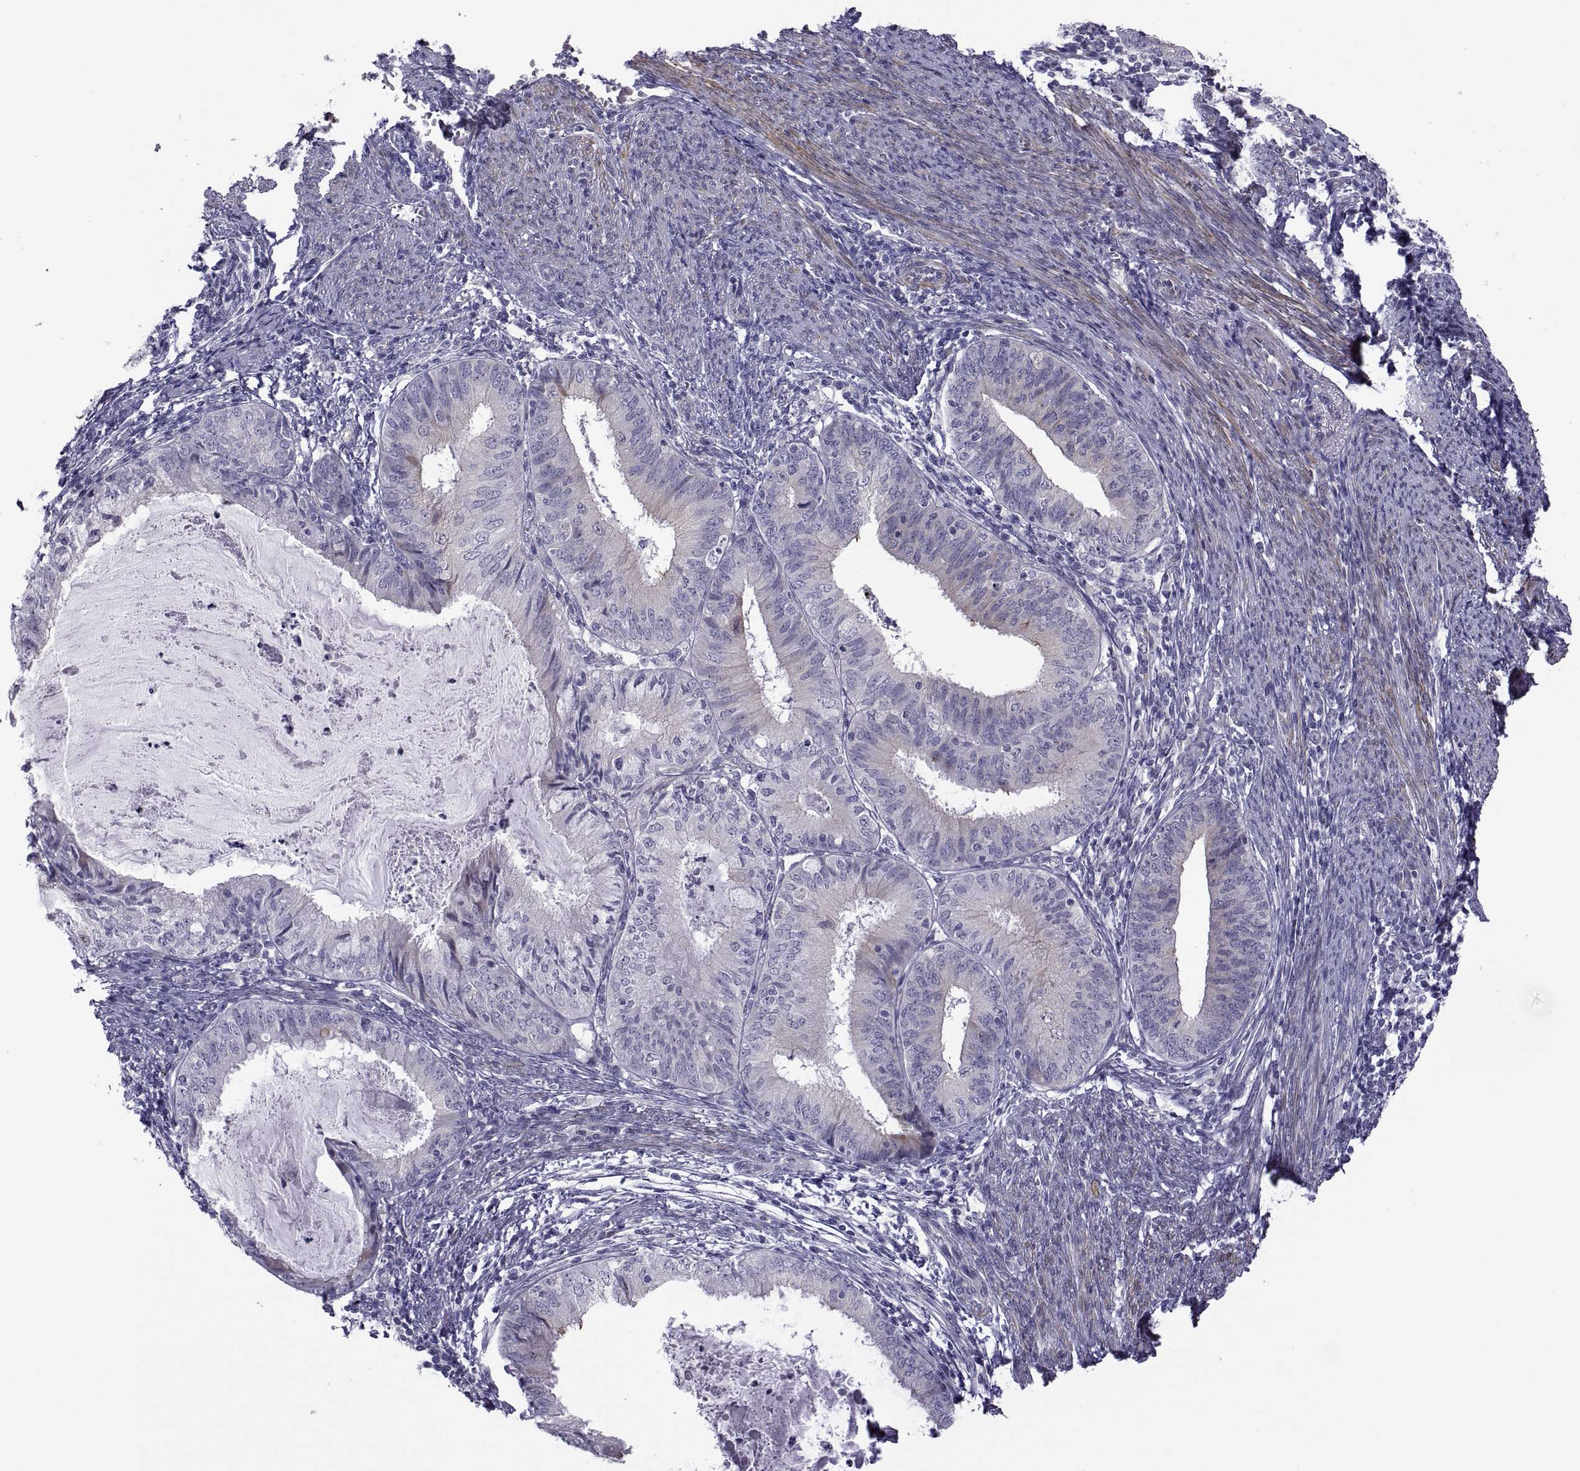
{"staining": {"intensity": "negative", "quantity": "none", "location": "none"}, "tissue": "endometrial cancer", "cell_type": "Tumor cells", "image_type": "cancer", "snomed": [{"axis": "morphology", "description": "Adenocarcinoma, NOS"}, {"axis": "topography", "description": "Endometrium"}], "caption": "Immunohistochemistry histopathology image of neoplastic tissue: endometrial adenocarcinoma stained with DAB (3,3'-diaminobenzidine) shows no significant protein positivity in tumor cells. The staining is performed using DAB brown chromogen with nuclei counter-stained in using hematoxylin.", "gene": "TMEM158", "patient": {"sex": "female", "age": 57}}